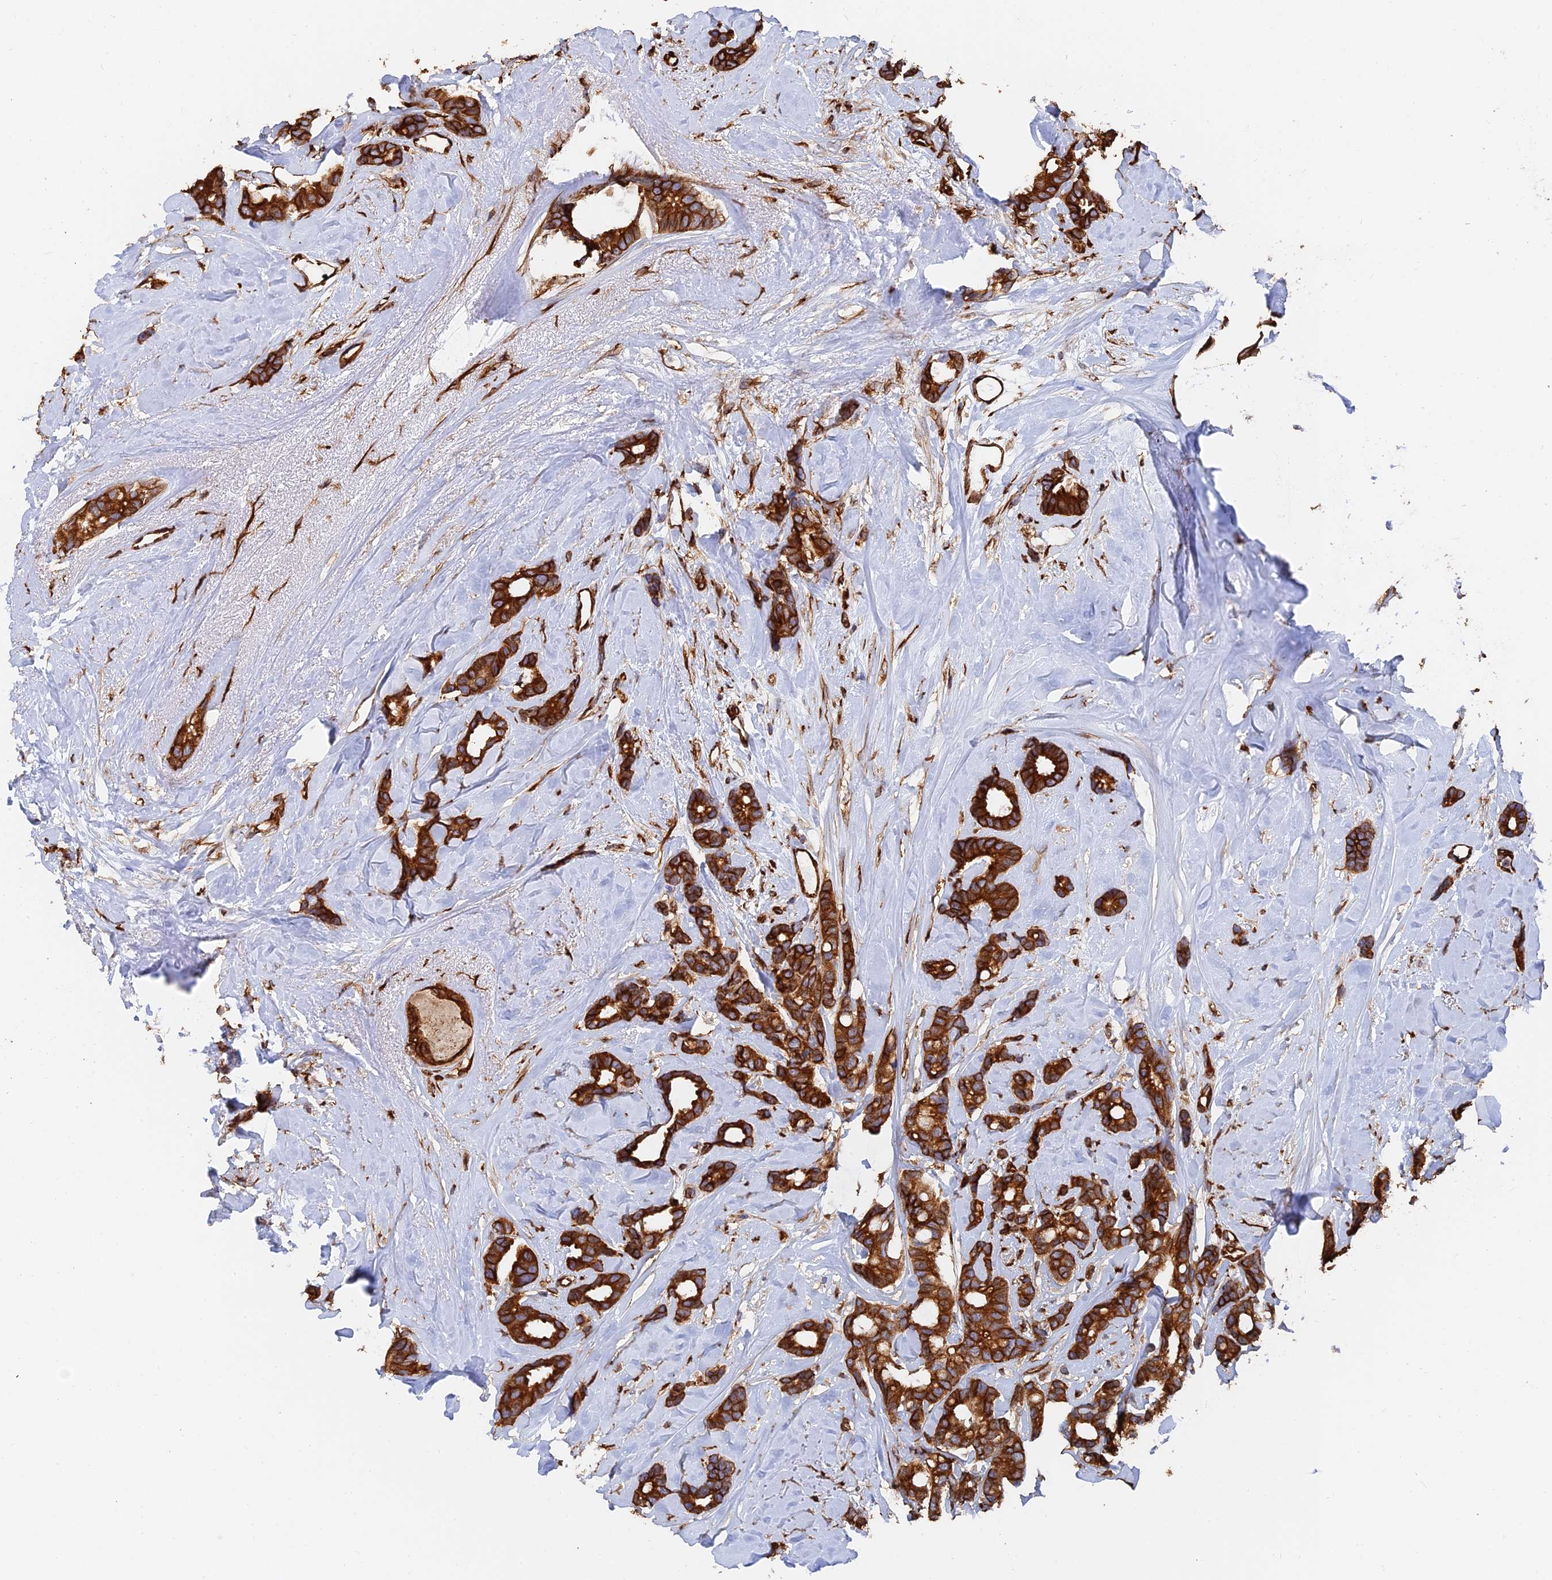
{"staining": {"intensity": "strong", "quantity": ">75%", "location": "cytoplasmic/membranous"}, "tissue": "breast cancer", "cell_type": "Tumor cells", "image_type": "cancer", "snomed": [{"axis": "morphology", "description": "Duct carcinoma"}, {"axis": "topography", "description": "Breast"}], "caption": "Breast cancer (invasive ductal carcinoma) stained with a brown dye shows strong cytoplasmic/membranous positive staining in approximately >75% of tumor cells.", "gene": "WBP11", "patient": {"sex": "female", "age": 87}}